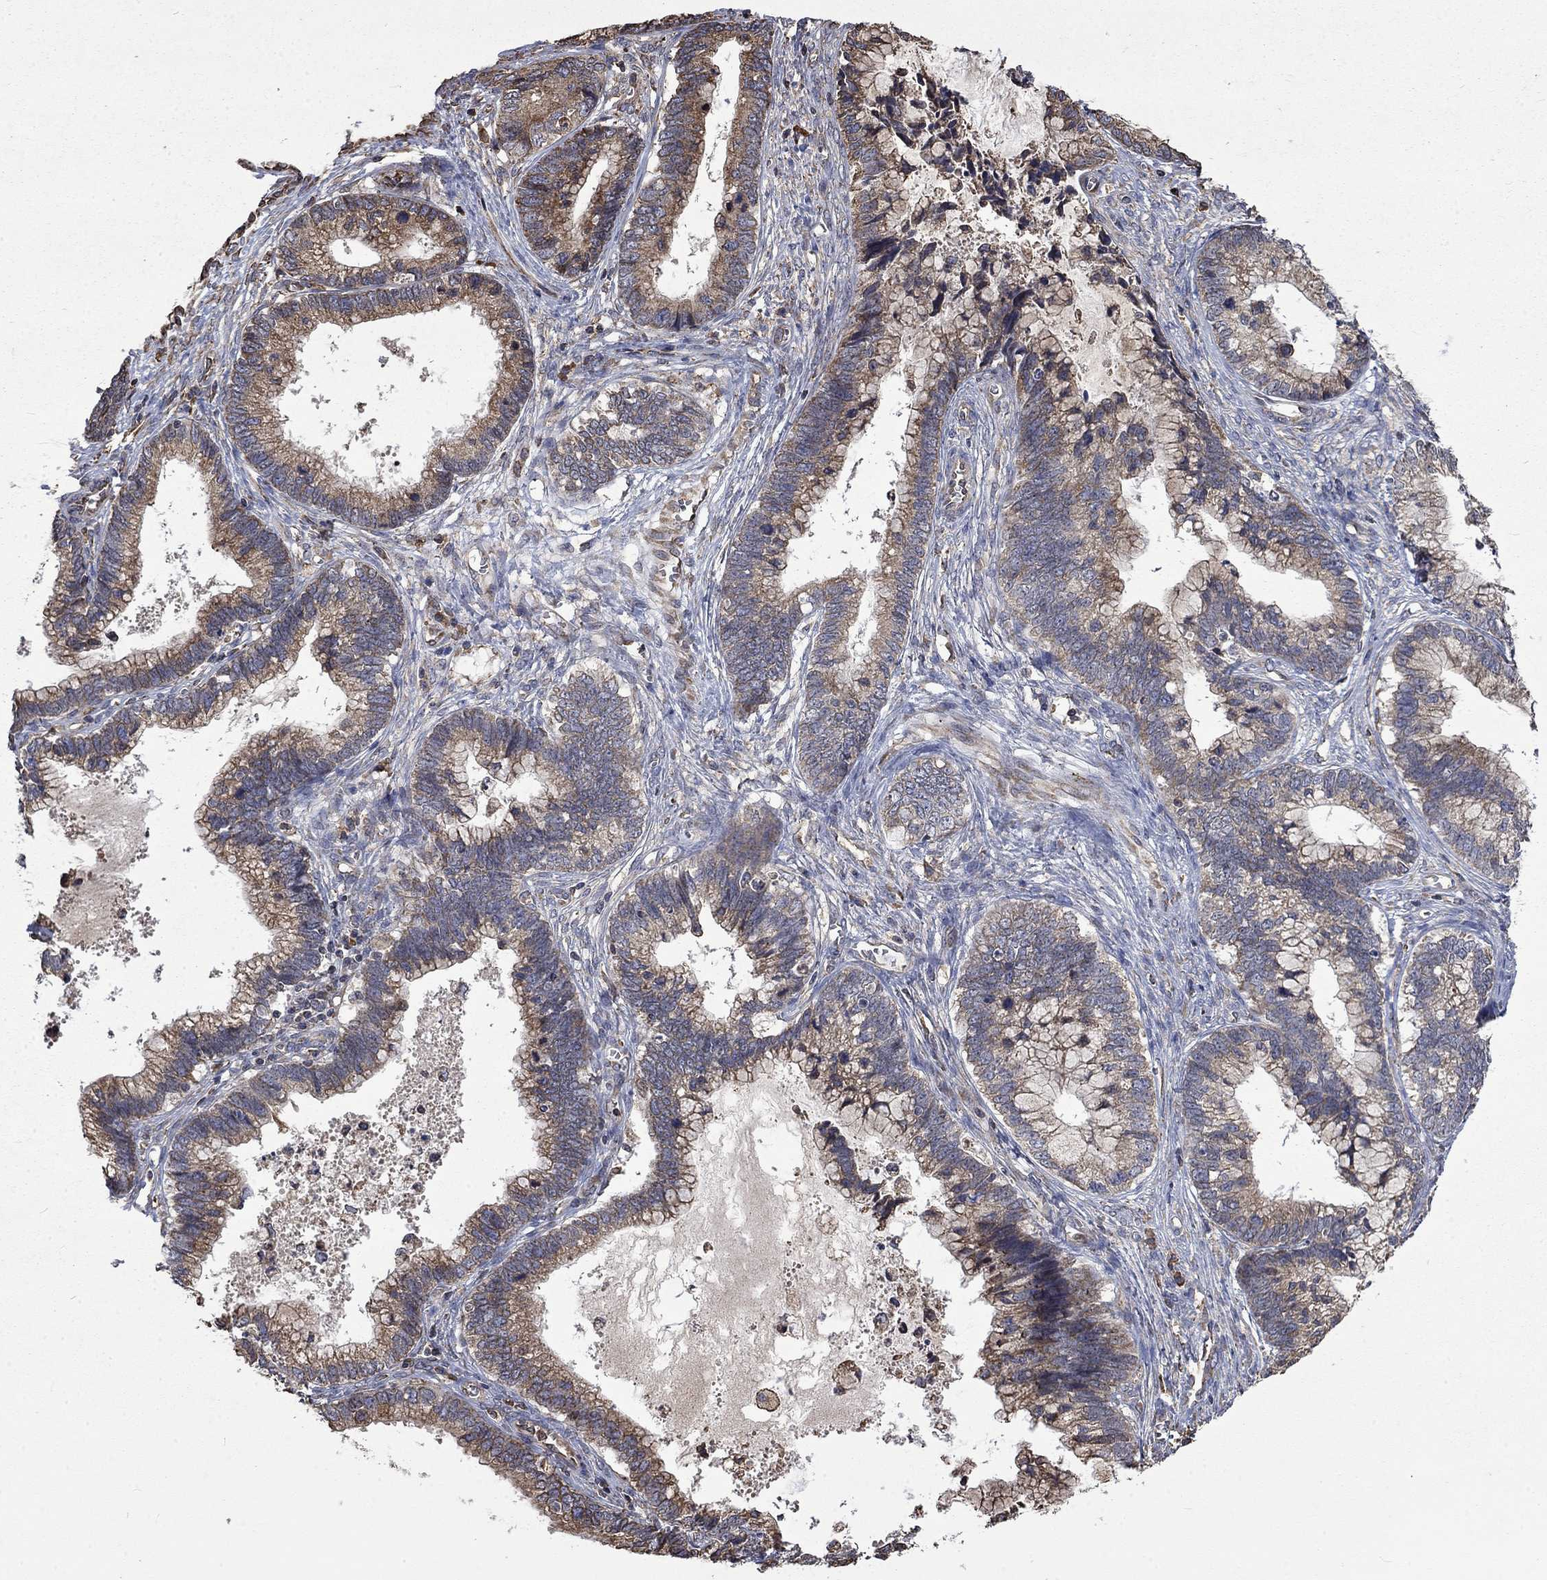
{"staining": {"intensity": "moderate", "quantity": "25%-75%", "location": "cytoplasmic/membranous"}, "tissue": "cervical cancer", "cell_type": "Tumor cells", "image_type": "cancer", "snomed": [{"axis": "morphology", "description": "Adenocarcinoma, NOS"}, {"axis": "topography", "description": "Cervix"}], "caption": "A histopathology image of human adenocarcinoma (cervical) stained for a protein displays moderate cytoplasmic/membranous brown staining in tumor cells.", "gene": "ESRRA", "patient": {"sex": "female", "age": 44}}